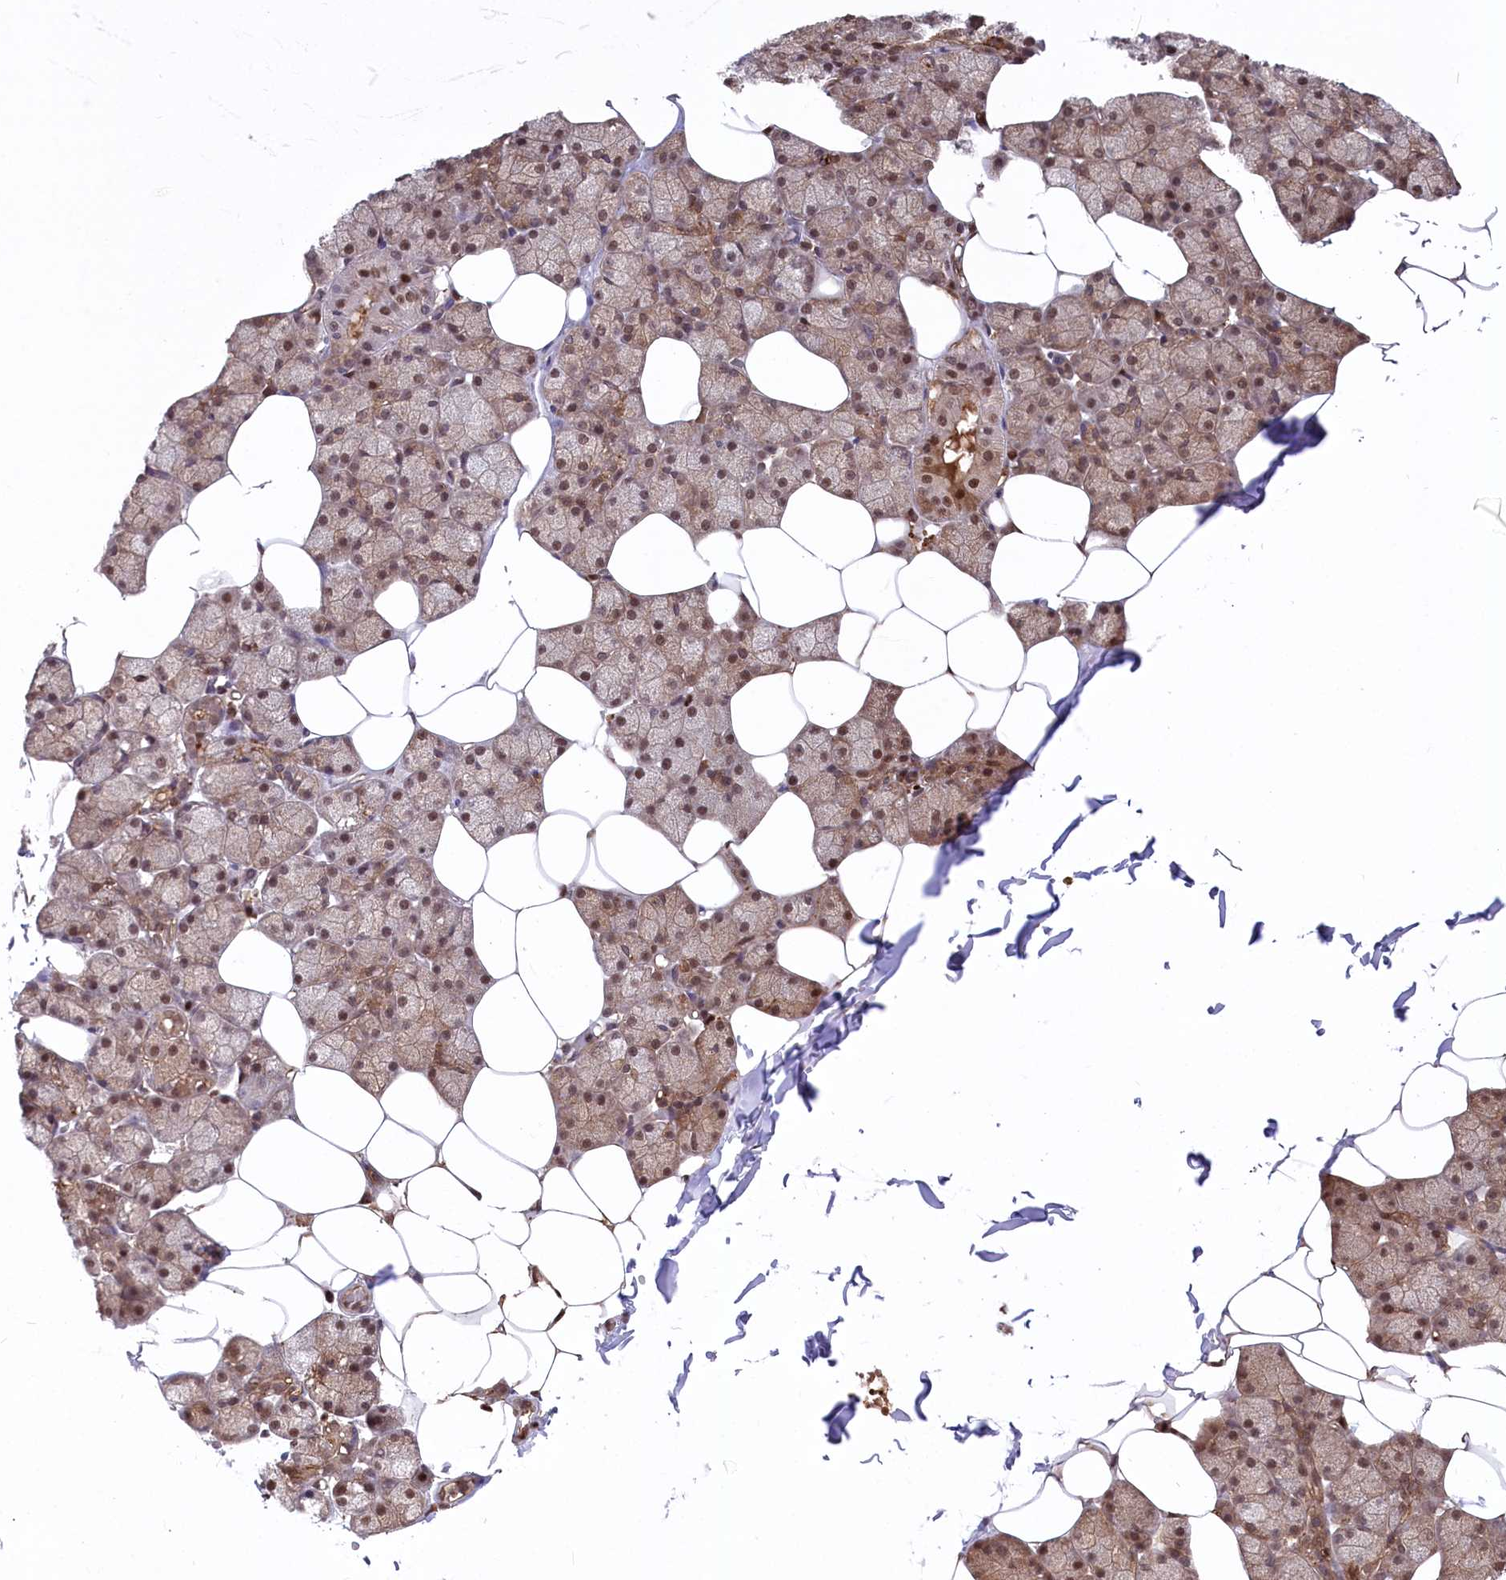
{"staining": {"intensity": "moderate", "quantity": ">75%", "location": "cytoplasmic/membranous,nuclear"}, "tissue": "salivary gland", "cell_type": "Glandular cells", "image_type": "normal", "snomed": [{"axis": "morphology", "description": "Normal tissue, NOS"}, {"axis": "topography", "description": "Salivary gland"}], "caption": "A high-resolution image shows immunohistochemistry (IHC) staining of normal salivary gland, which exhibits moderate cytoplasmic/membranous,nuclear staining in about >75% of glandular cells. (brown staining indicates protein expression, while blue staining denotes nuclei).", "gene": "PSMA1", "patient": {"sex": "male", "age": 62}}